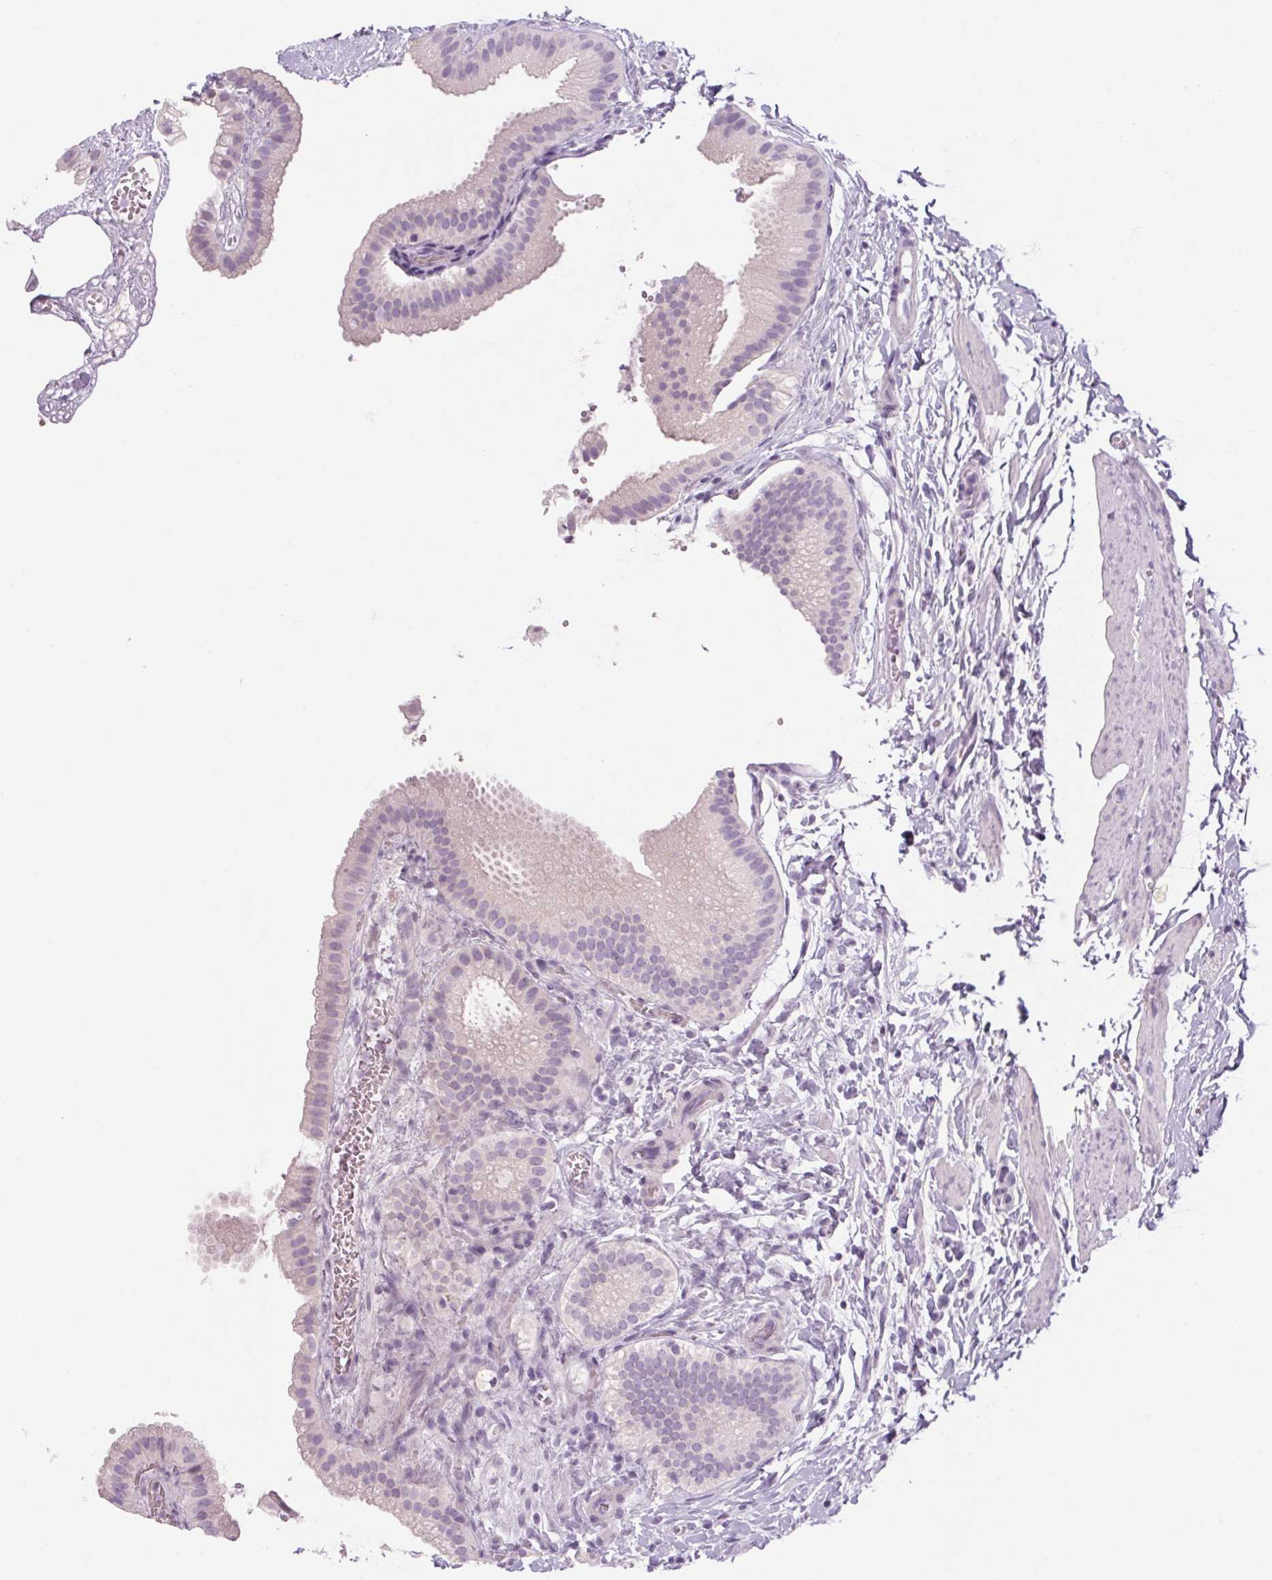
{"staining": {"intensity": "negative", "quantity": "none", "location": "none"}, "tissue": "gallbladder", "cell_type": "Glandular cells", "image_type": "normal", "snomed": [{"axis": "morphology", "description": "Normal tissue, NOS"}, {"axis": "topography", "description": "Gallbladder"}], "caption": "Immunohistochemical staining of normal gallbladder reveals no significant positivity in glandular cells.", "gene": "RPTN", "patient": {"sex": "female", "age": 63}}